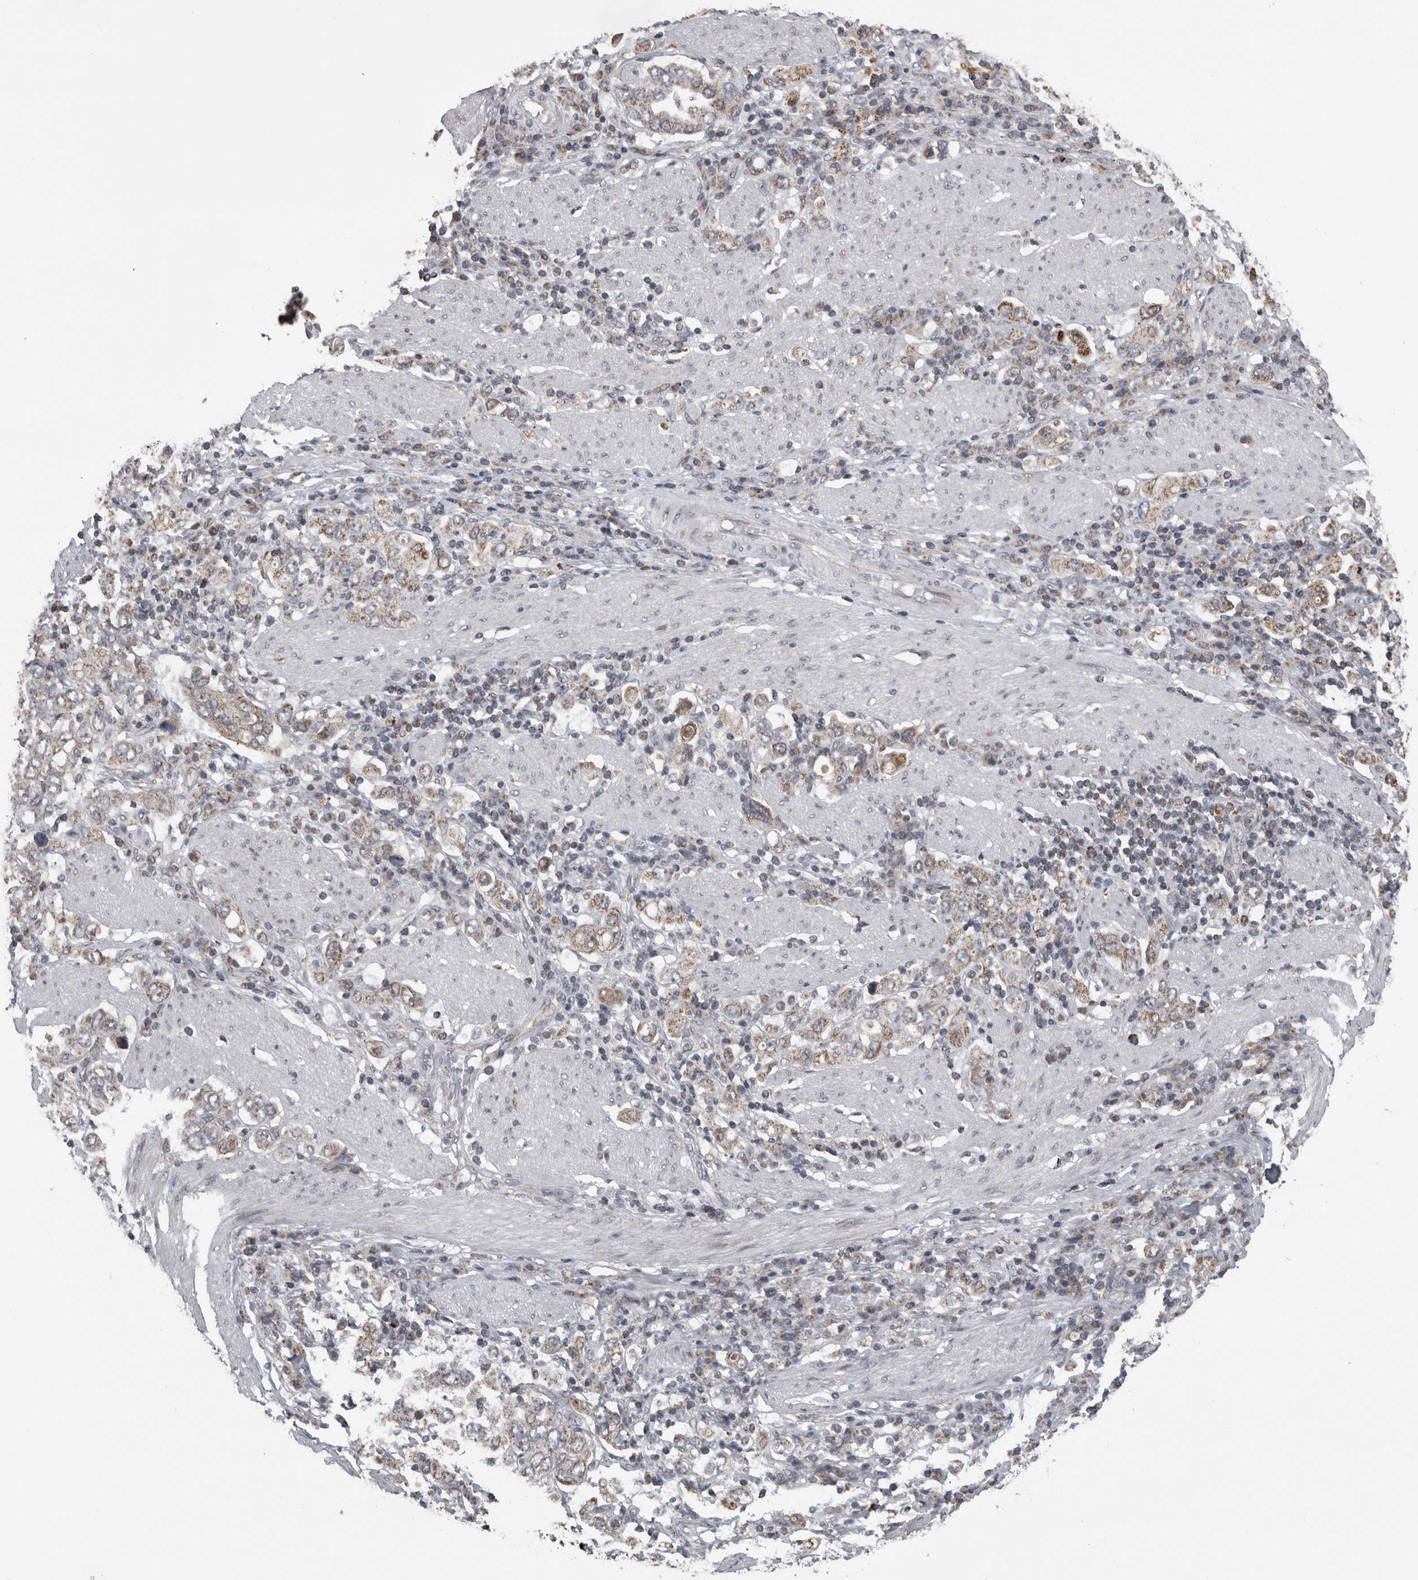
{"staining": {"intensity": "weak", "quantity": ">75%", "location": "cytoplasmic/membranous"}, "tissue": "stomach cancer", "cell_type": "Tumor cells", "image_type": "cancer", "snomed": [{"axis": "morphology", "description": "Adenocarcinoma, NOS"}, {"axis": "topography", "description": "Stomach, upper"}], "caption": "Stomach cancer was stained to show a protein in brown. There is low levels of weak cytoplasmic/membranous positivity in approximately >75% of tumor cells.", "gene": "OR2K2", "patient": {"sex": "male", "age": 62}}